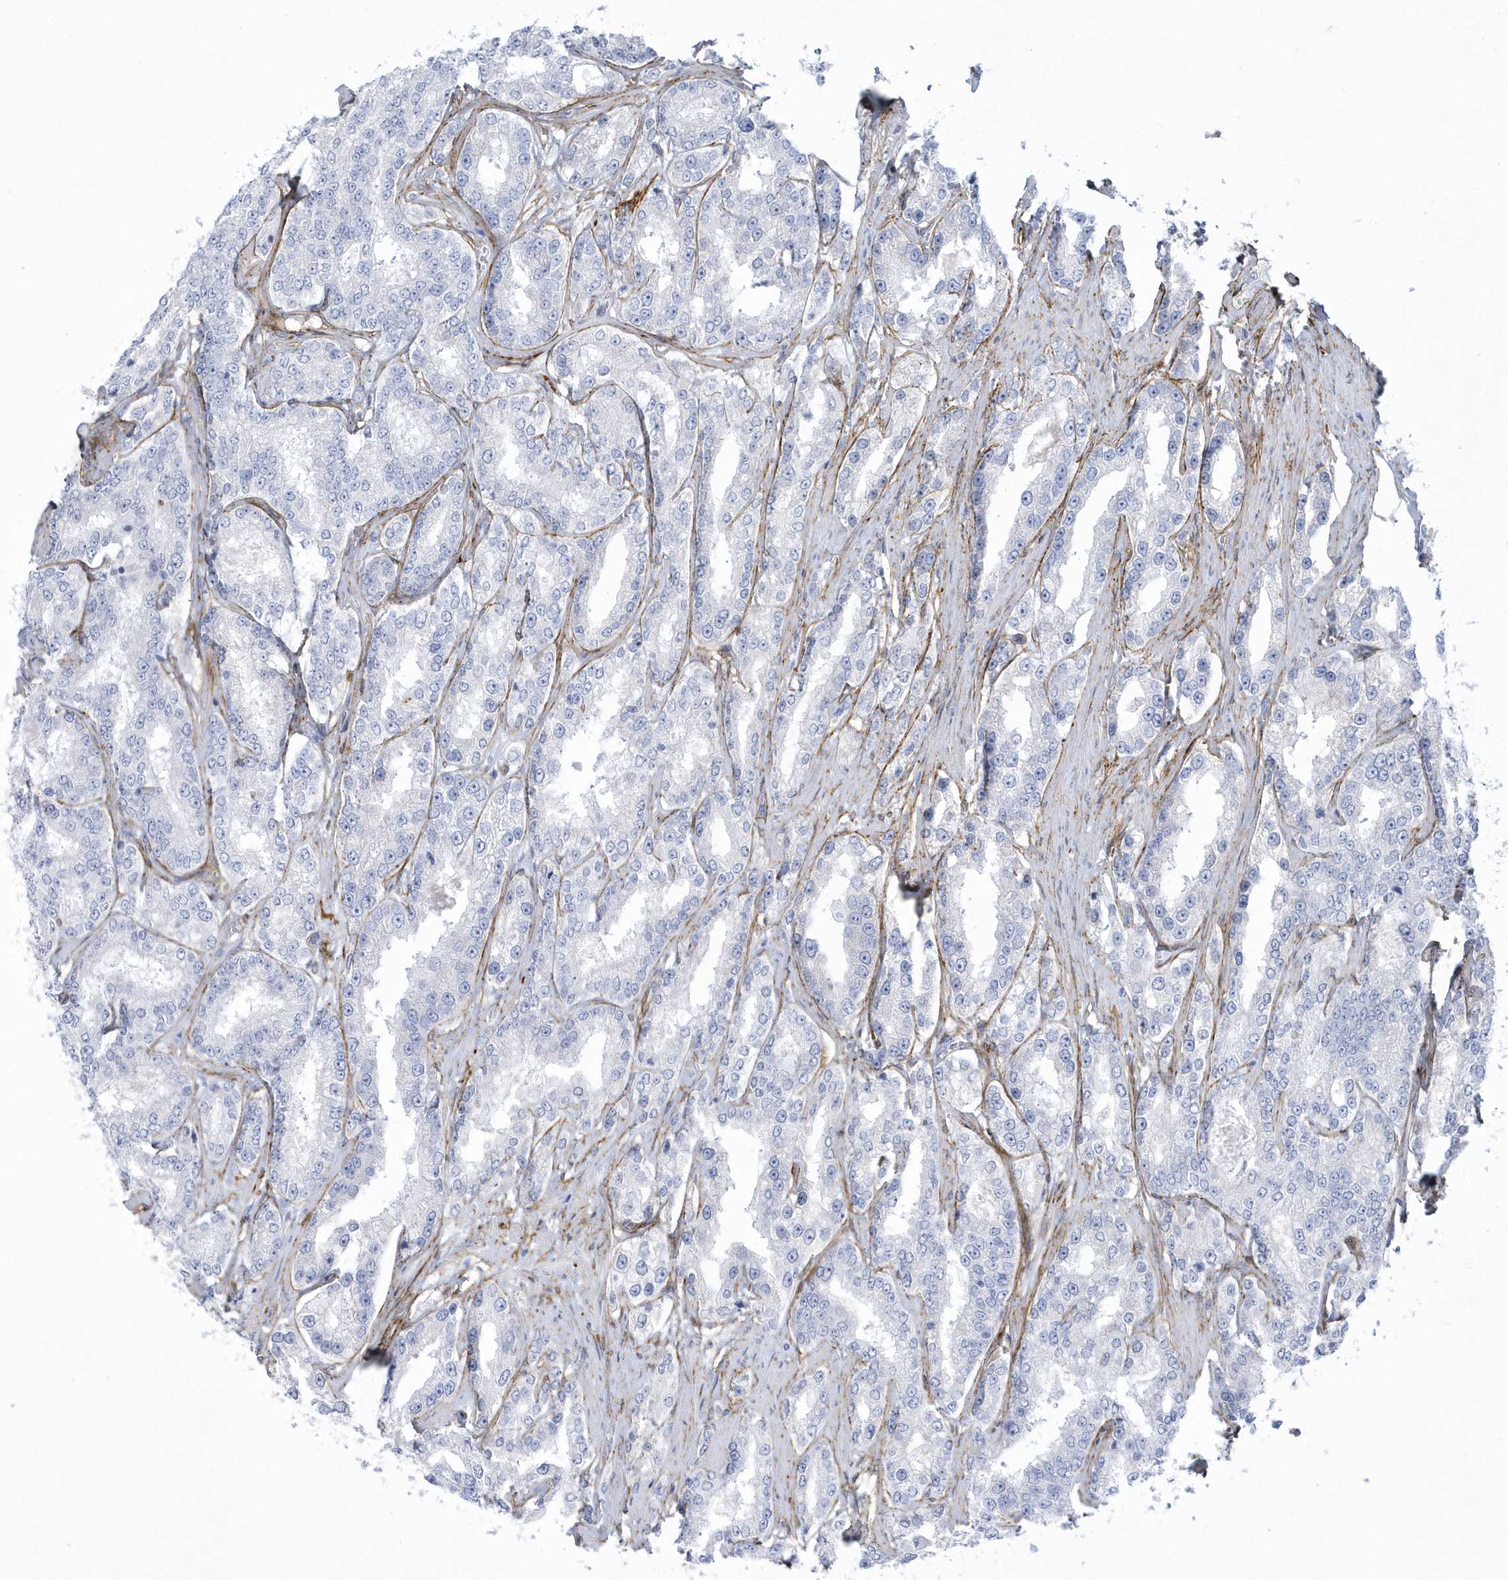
{"staining": {"intensity": "negative", "quantity": "none", "location": "none"}, "tissue": "prostate cancer", "cell_type": "Tumor cells", "image_type": "cancer", "snomed": [{"axis": "morphology", "description": "Normal tissue, NOS"}, {"axis": "morphology", "description": "Adenocarcinoma, High grade"}, {"axis": "topography", "description": "Prostate"}], "caption": "Tumor cells show no significant positivity in prostate cancer.", "gene": "WDR27", "patient": {"sex": "male", "age": 83}}